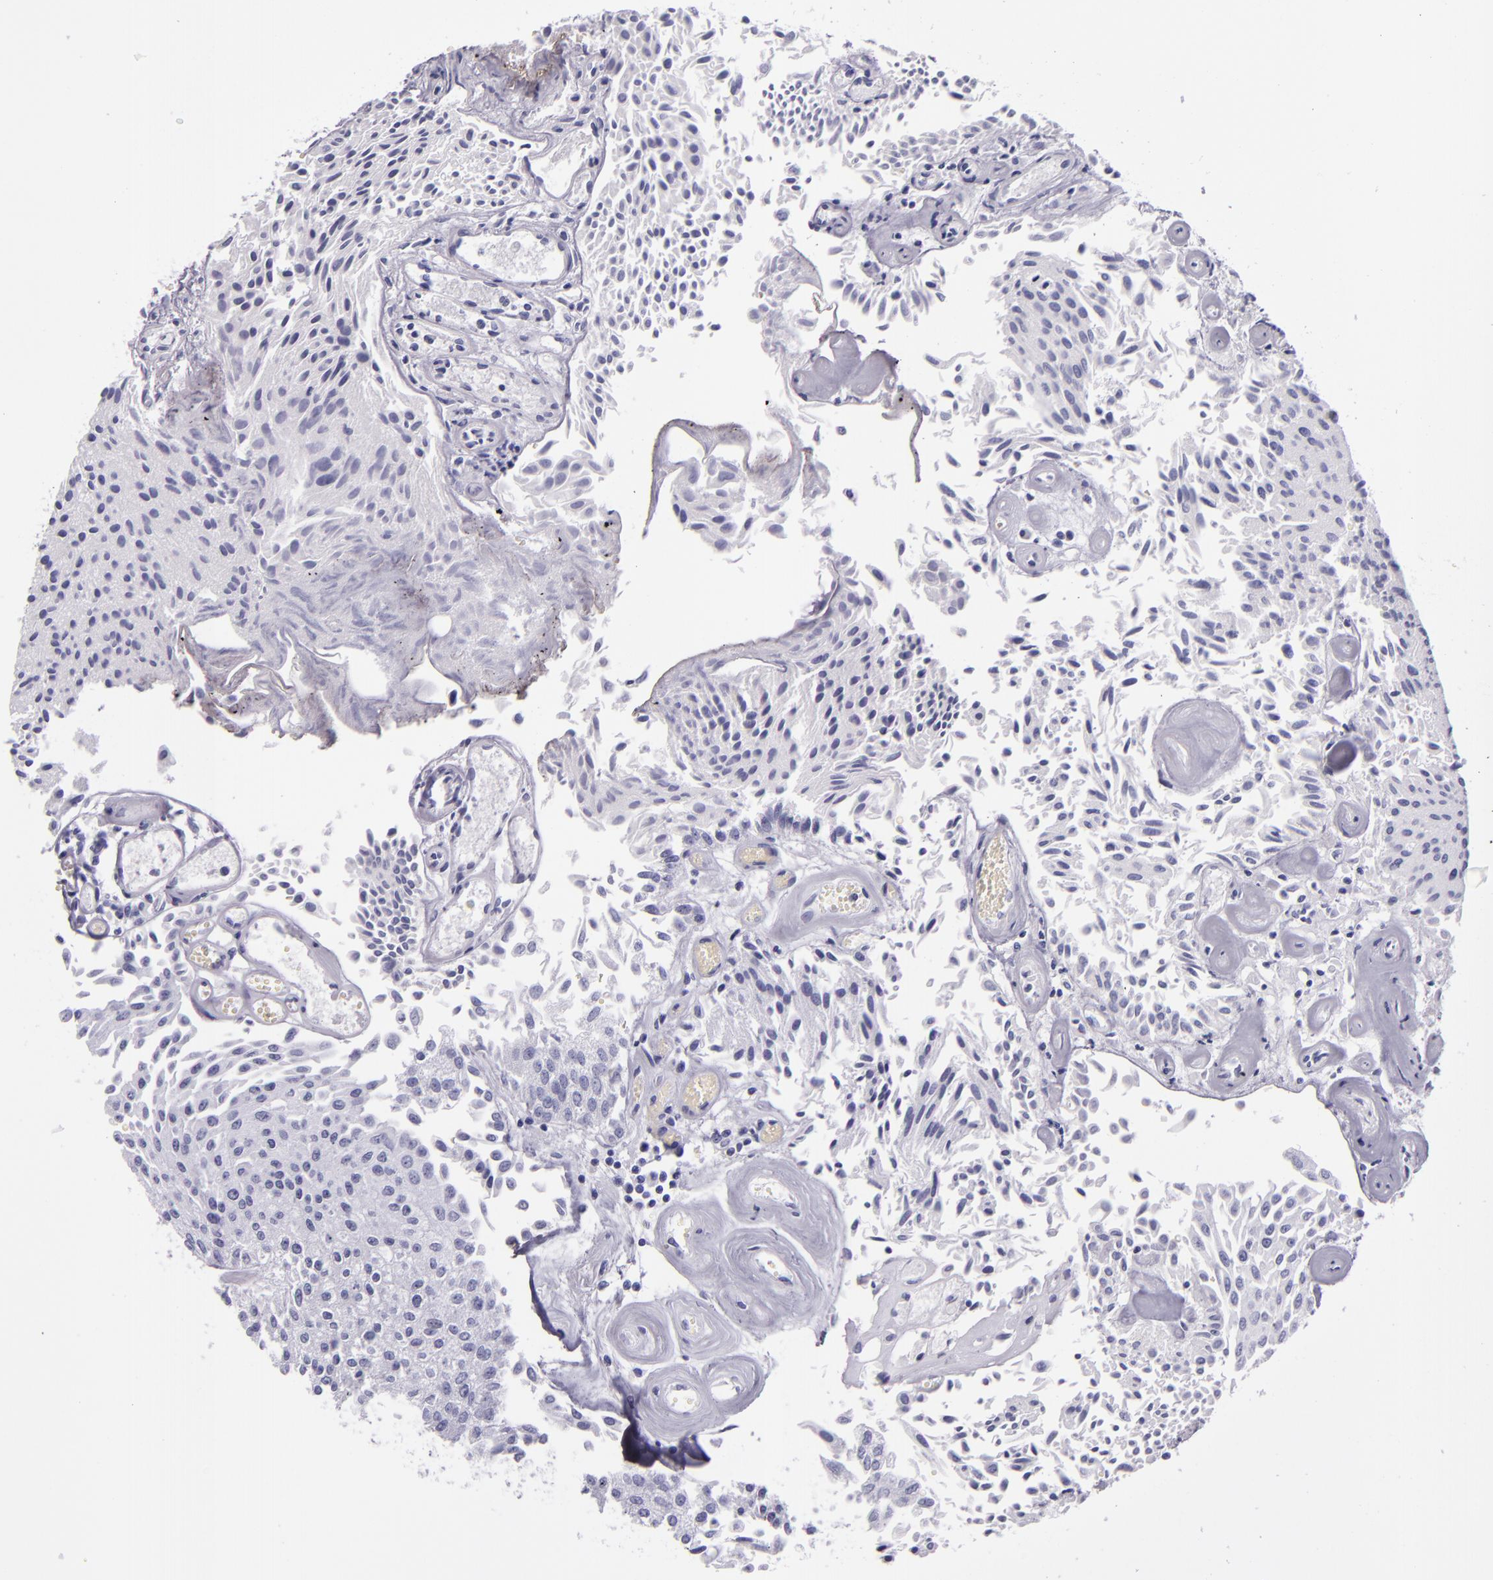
{"staining": {"intensity": "negative", "quantity": "none", "location": "none"}, "tissue": "urothelial cancer", "cell_type": "Tumor cells", "image_type": "cancer", "snomed": [{"axis": "morphology", "description": "Urothelial carcinoma, Low grade"}, {"axis": "topography", "description": "Urinary bladder"}], "caption": "Urothelial cancer stained for a protein using IHC displays no staining tumor cells.", "gene": "CR2", "patient": {"sex": "male", "age": 86}}